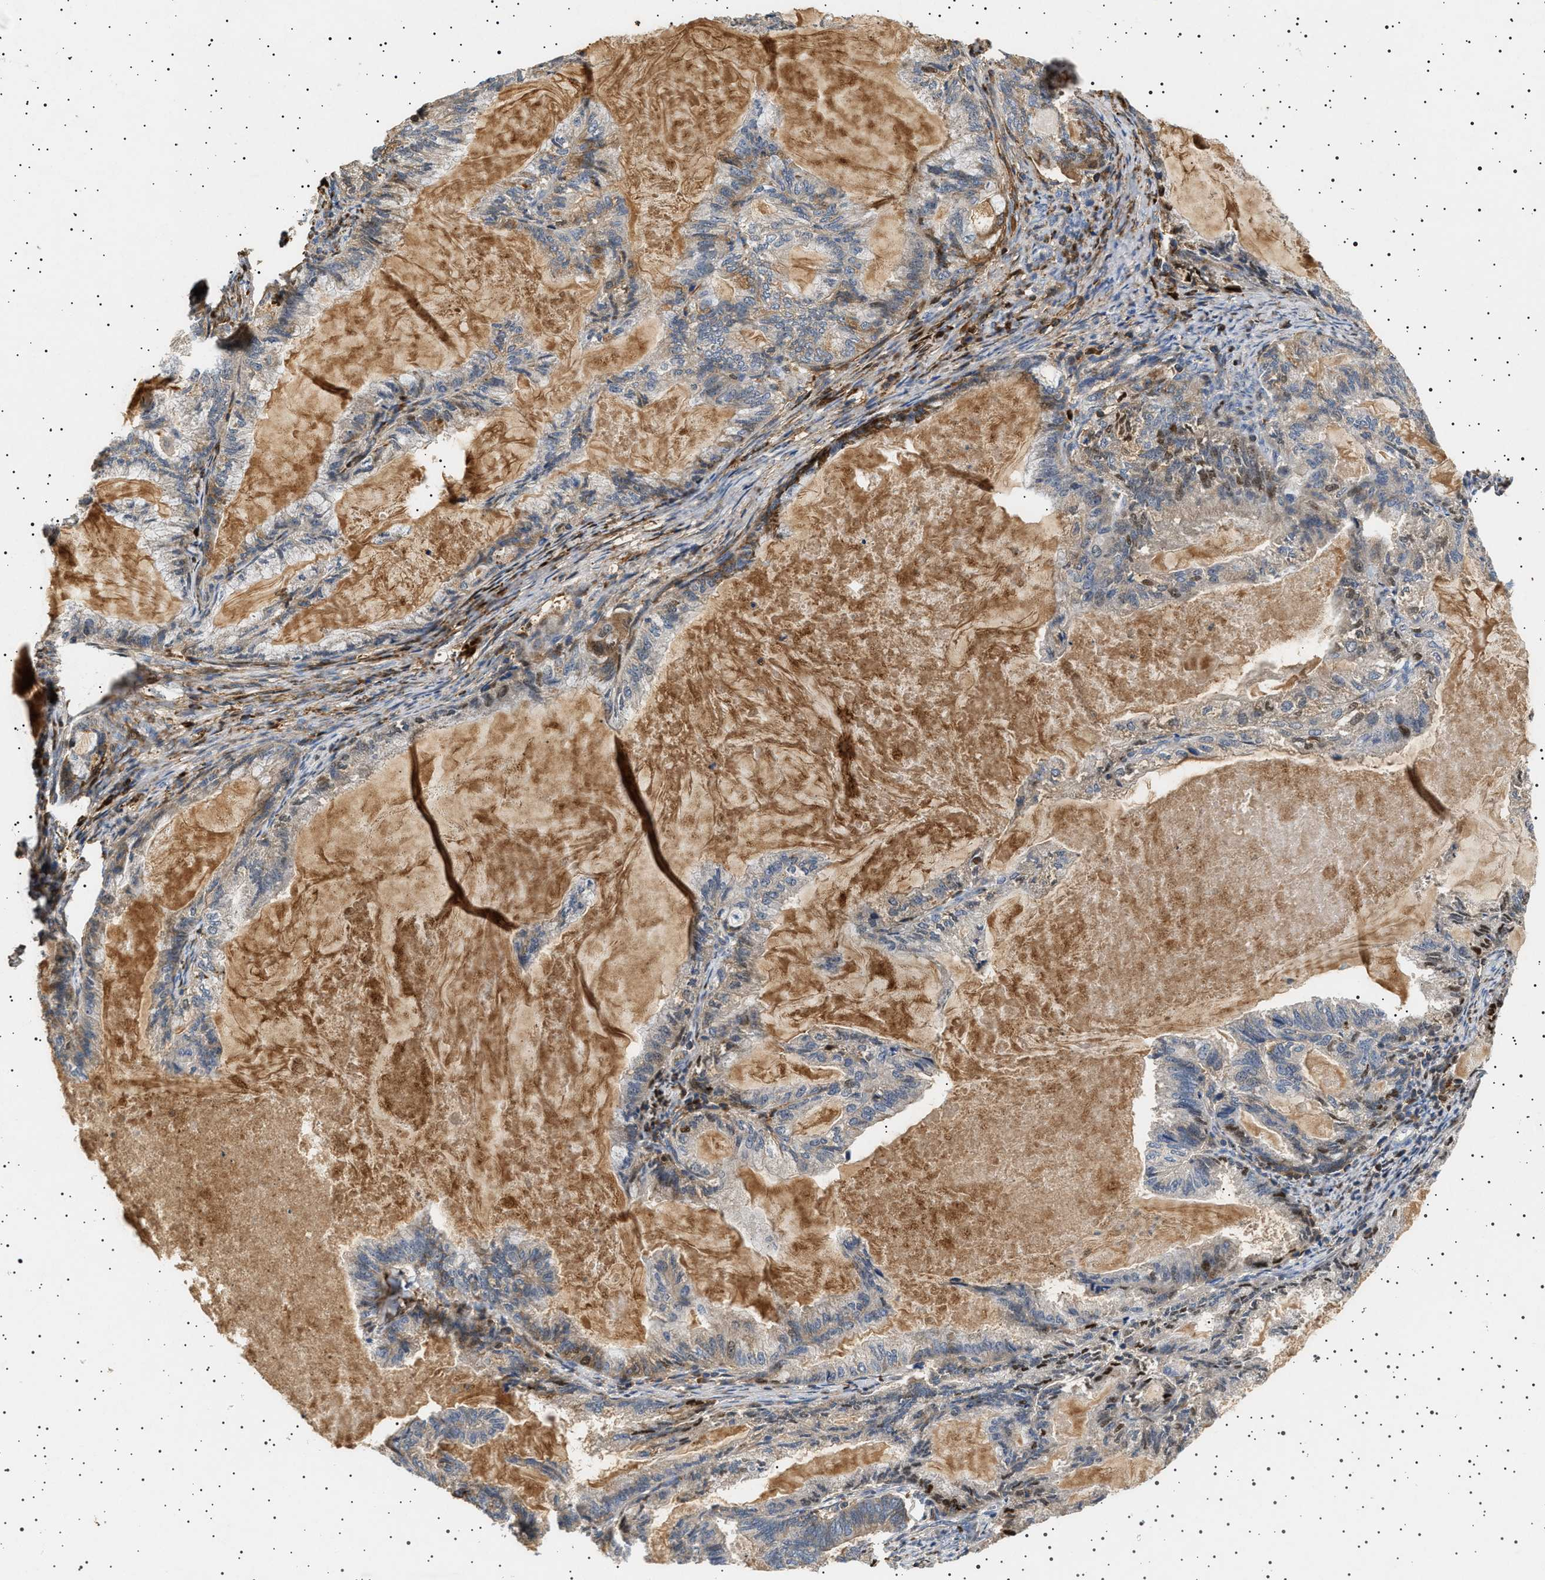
{"staining": {"intensity": "weak", "quantity": "<25%", "location": "cytoplasmic/membranous"}, "tissue": "endometrial cancer", "cell_type": "Tumor cells", "image_type": "cancer", "snomed": [{"axis": "morphology", "description": "Adenocarcinoma, NOS"}, {"axis": "topography", "description": "Endometrium"}], "caption": "Tumor cells are negative for protein expression in human adenocarcinoma (endometrial).", "gene": "FICD", "patient": {"sex": "female", "age": 86}}